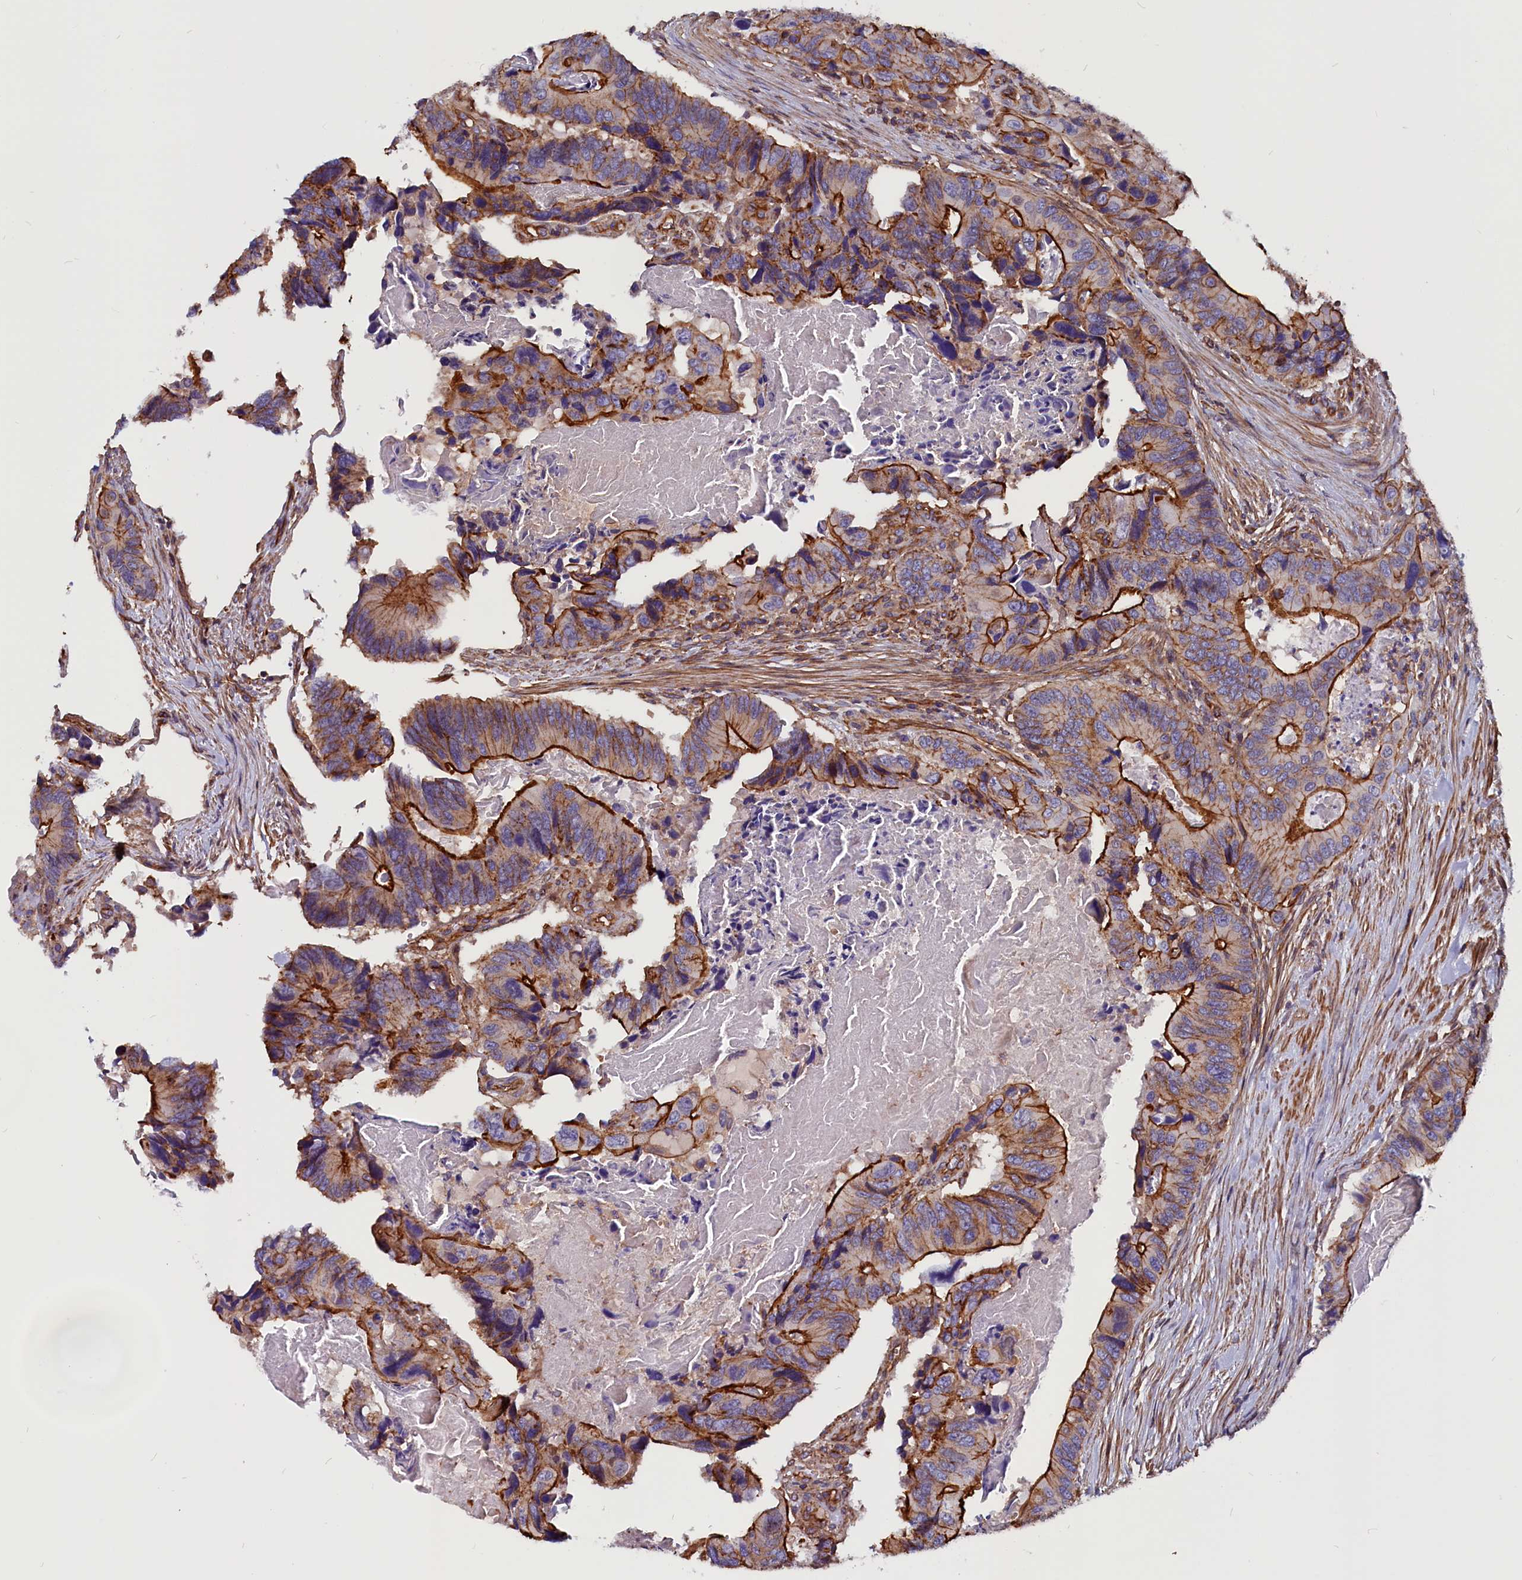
{"staining": {"intensity": "strong", "quantity": "25%-75%", "location": "cytoplasmic/membranous"}, "tissue": "colorectal cancer", "cell_type": "Tumor cells", "image_type": "cancer", "snomed": [{"axis": "morphology", "description": "Adenocarcinoma, NOS"}, {"axis": "topography", "description": "Colon"}], "caption": "The micrograph shows a brown stain indicating the presence of a protein in the cytoplasmic/membranous of tumor cells in colorectal cancer (adenocarcinoma).", "gene": "ZNF749", "patient": {"sex": "male", "age": 84}}